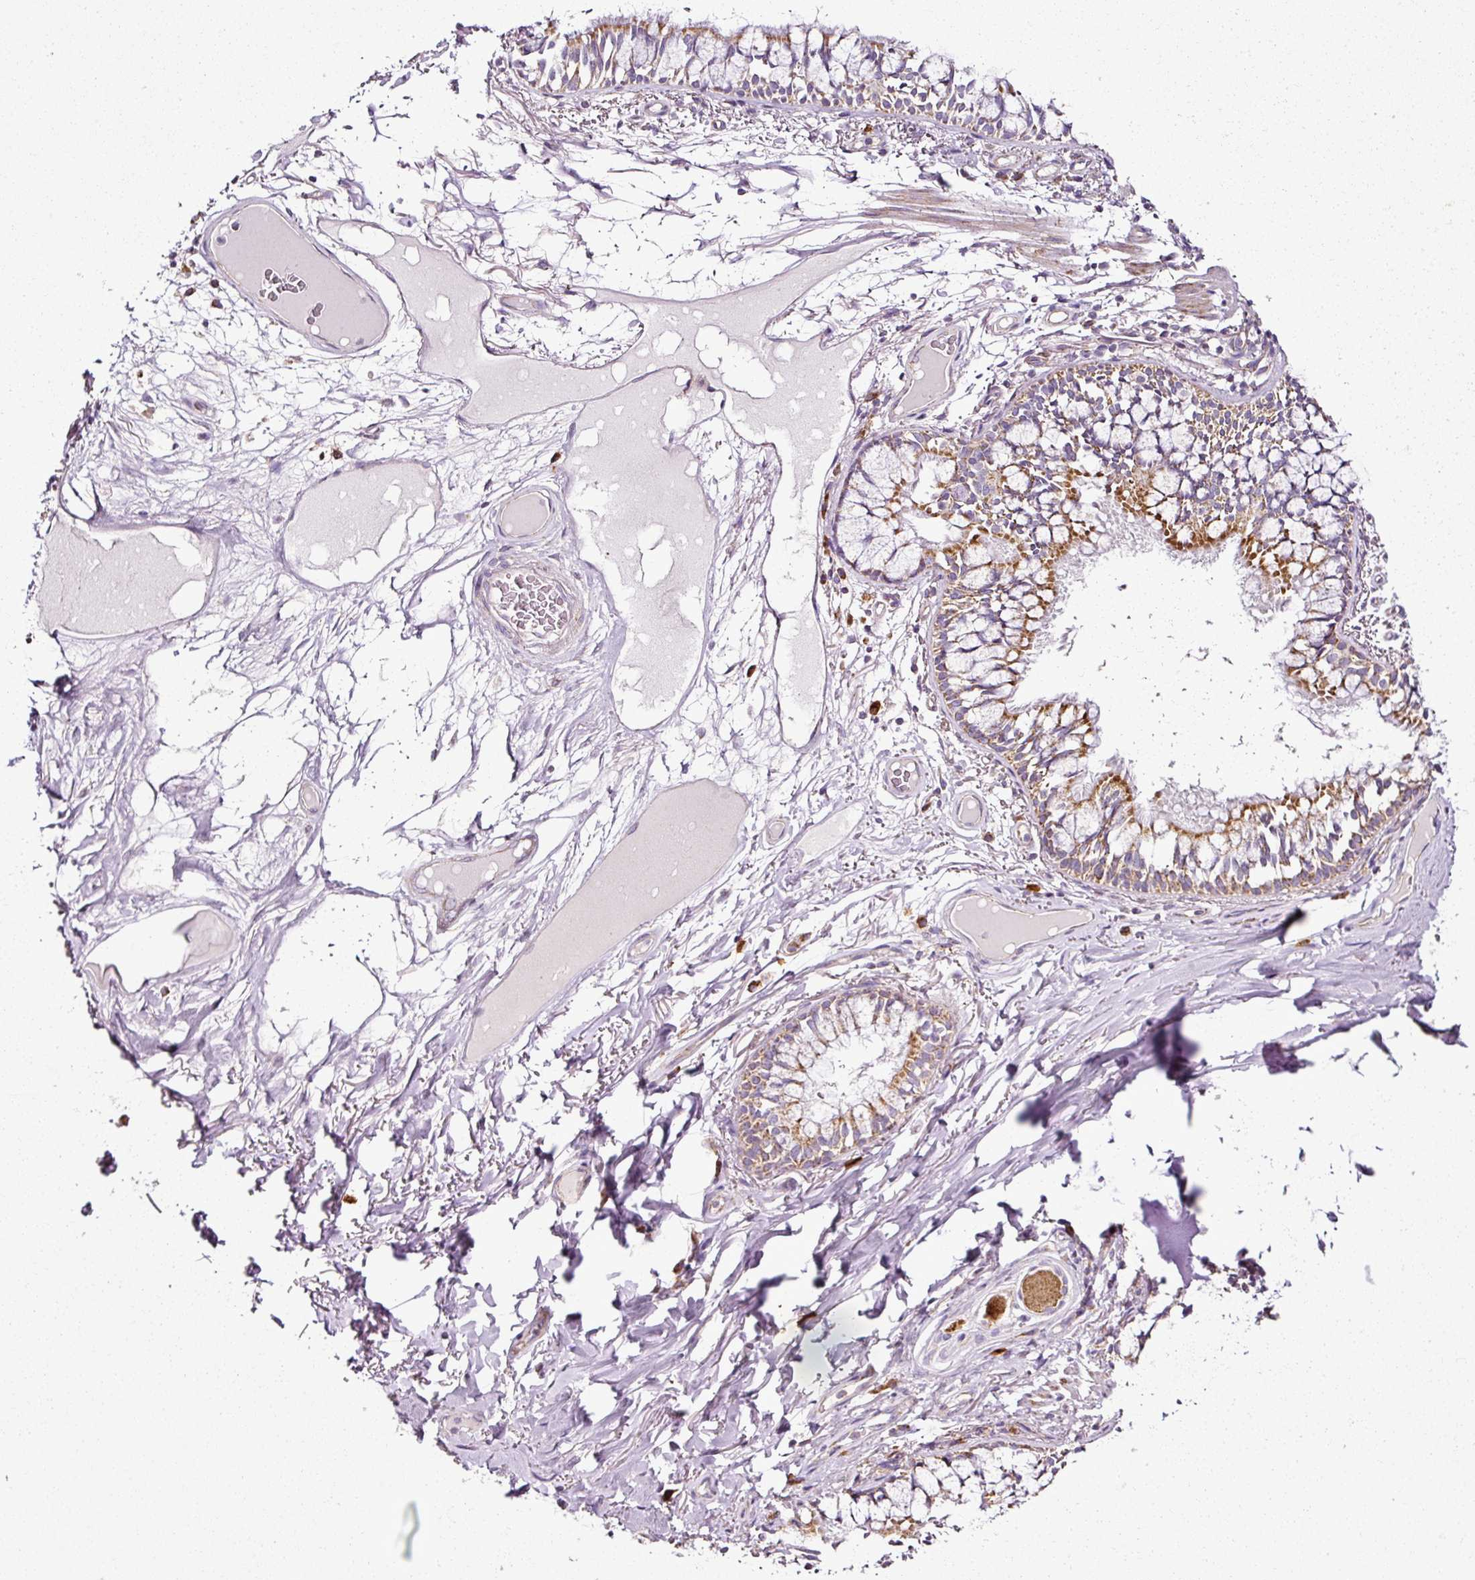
{"staining": {"intensity": "negative", "quantity": "none", "location": "none"}, "tissue": "adipose tissue", "cell_type": "Adipocytes", "image_type": "normal", "snomed": [{"axis": "morphology", "description": "Normal tissue, NOS"}, {"axis": "topography", "description": "Bronchus"}], "caption": "This is a image of immunohistochemistry (IHC) staining of benign adipose tissue, which shows no positivity in adipocytes.", "gene": "DPAGT1", "patient": {"sex": "male", "age": 70}}